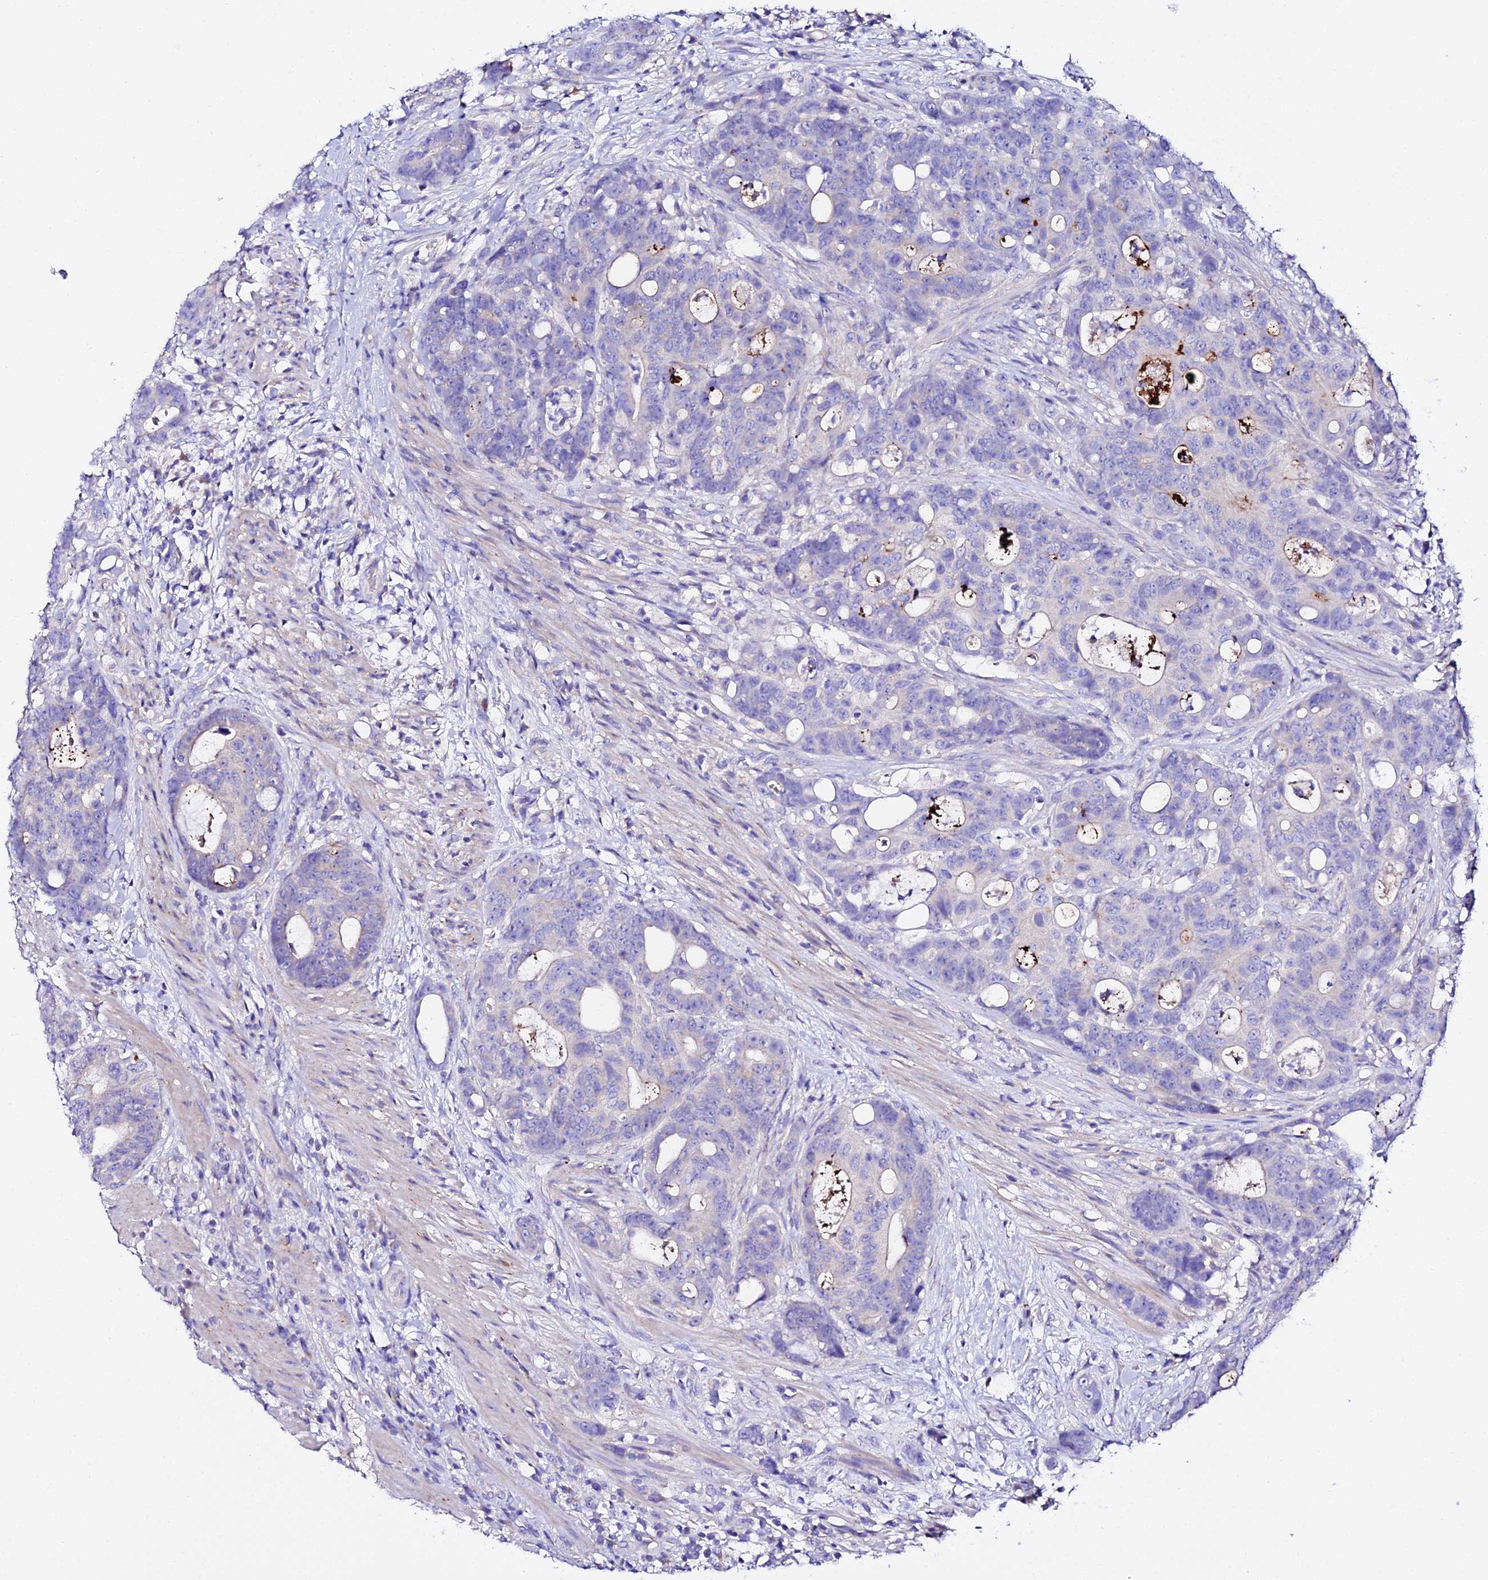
{"staining": {"intensity": "negative", "quantity": "none", "location": "none"}, "tissue": "colorectal cancer", "cell_type": "Tumor cells", "image_type": "cancer", "snomed": [{"axis": "morphology", "description": "Adenocarcinoma, NOS"}, {"axis": "topography", "description": "Colon"}], "caption": "This is an immunohistochemistry histopathology image of human colorectal adenocarcinoma. There is no positivity in tumor cells.", "gene": "TMEM117", "patient": {"sex": "female", "age": 82}}